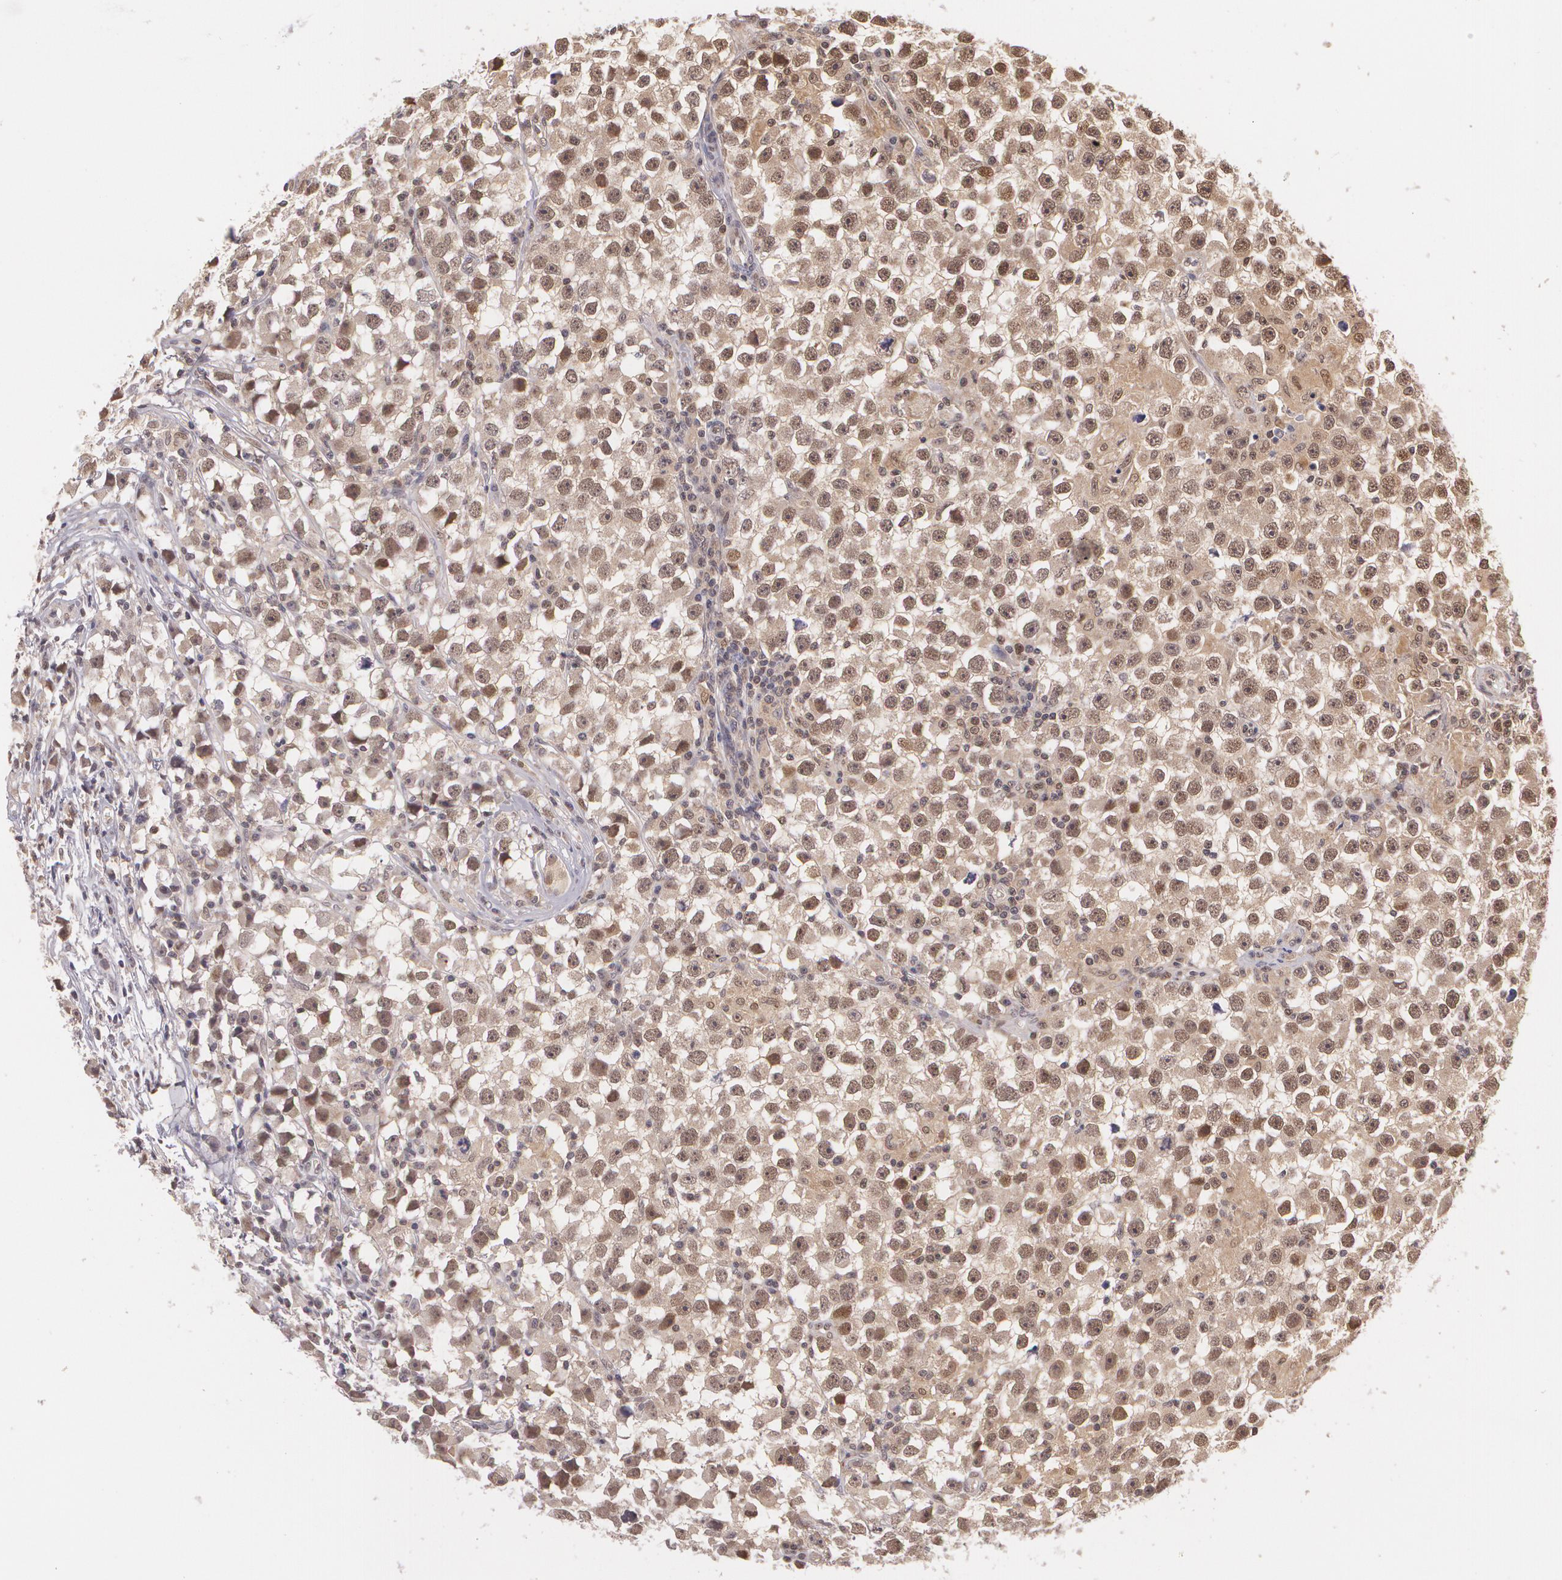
{"staining": {"intensity": "moderate", "quantity": ">75%", "location": "cytoplasmic/membranous,nuclear"}, "tissue": "testis cancer", "cell_type": "Tumor cells", "image_type": "cancer", "snomed": [{"axis": "morphology", "description": "Seminoma, NOS"}, {"axis": "topography", "description": "Testis"}], "caption": "Protein staining by IHC displays moderate cytoplasmic/membranous and nuclear expression in about >75% of tumor cells in seminoma (testis).", "gene": "CUL2", "patient": {"sex": "male", "age": 33}}